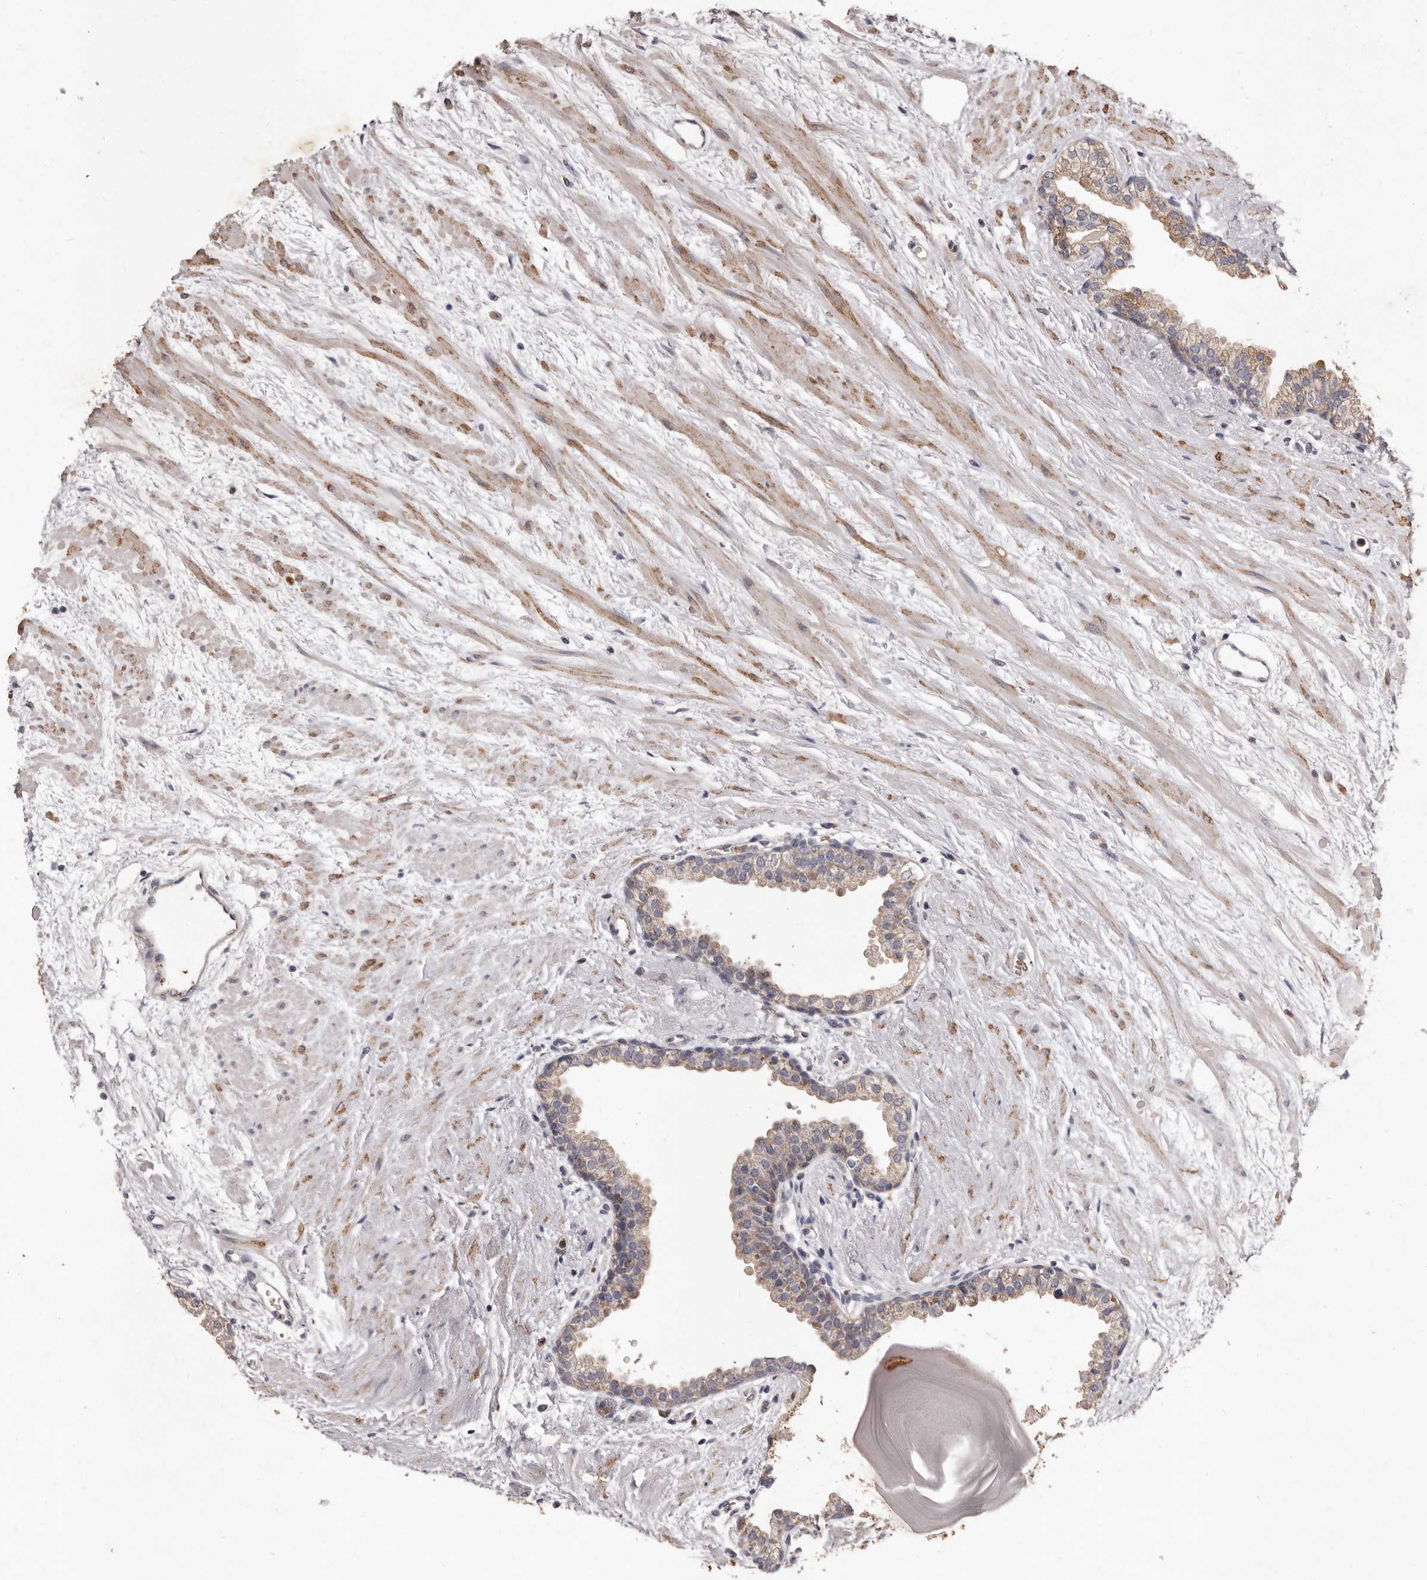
{"staining": {"intensity": "moderate", "quantity": "25%-75%", "location": "cytoplasmic/membranous"}, "tissue": "prostate", "cell_type": "Glandular cells", "image_type": "normal", "snomed": [{"axis": "morphology", "description": "Normal tissue, NOS"}, {"axis": "topography", "description": "Prostate"}], "caption": "Brown immunohistochemical staining in benign human prostate shows moderate cytoplasmic/membranous staining in approximately 25%-75% of glandular cells.", "gene": "CXCL14", "patient": {"sex": "male", "age": 48}}